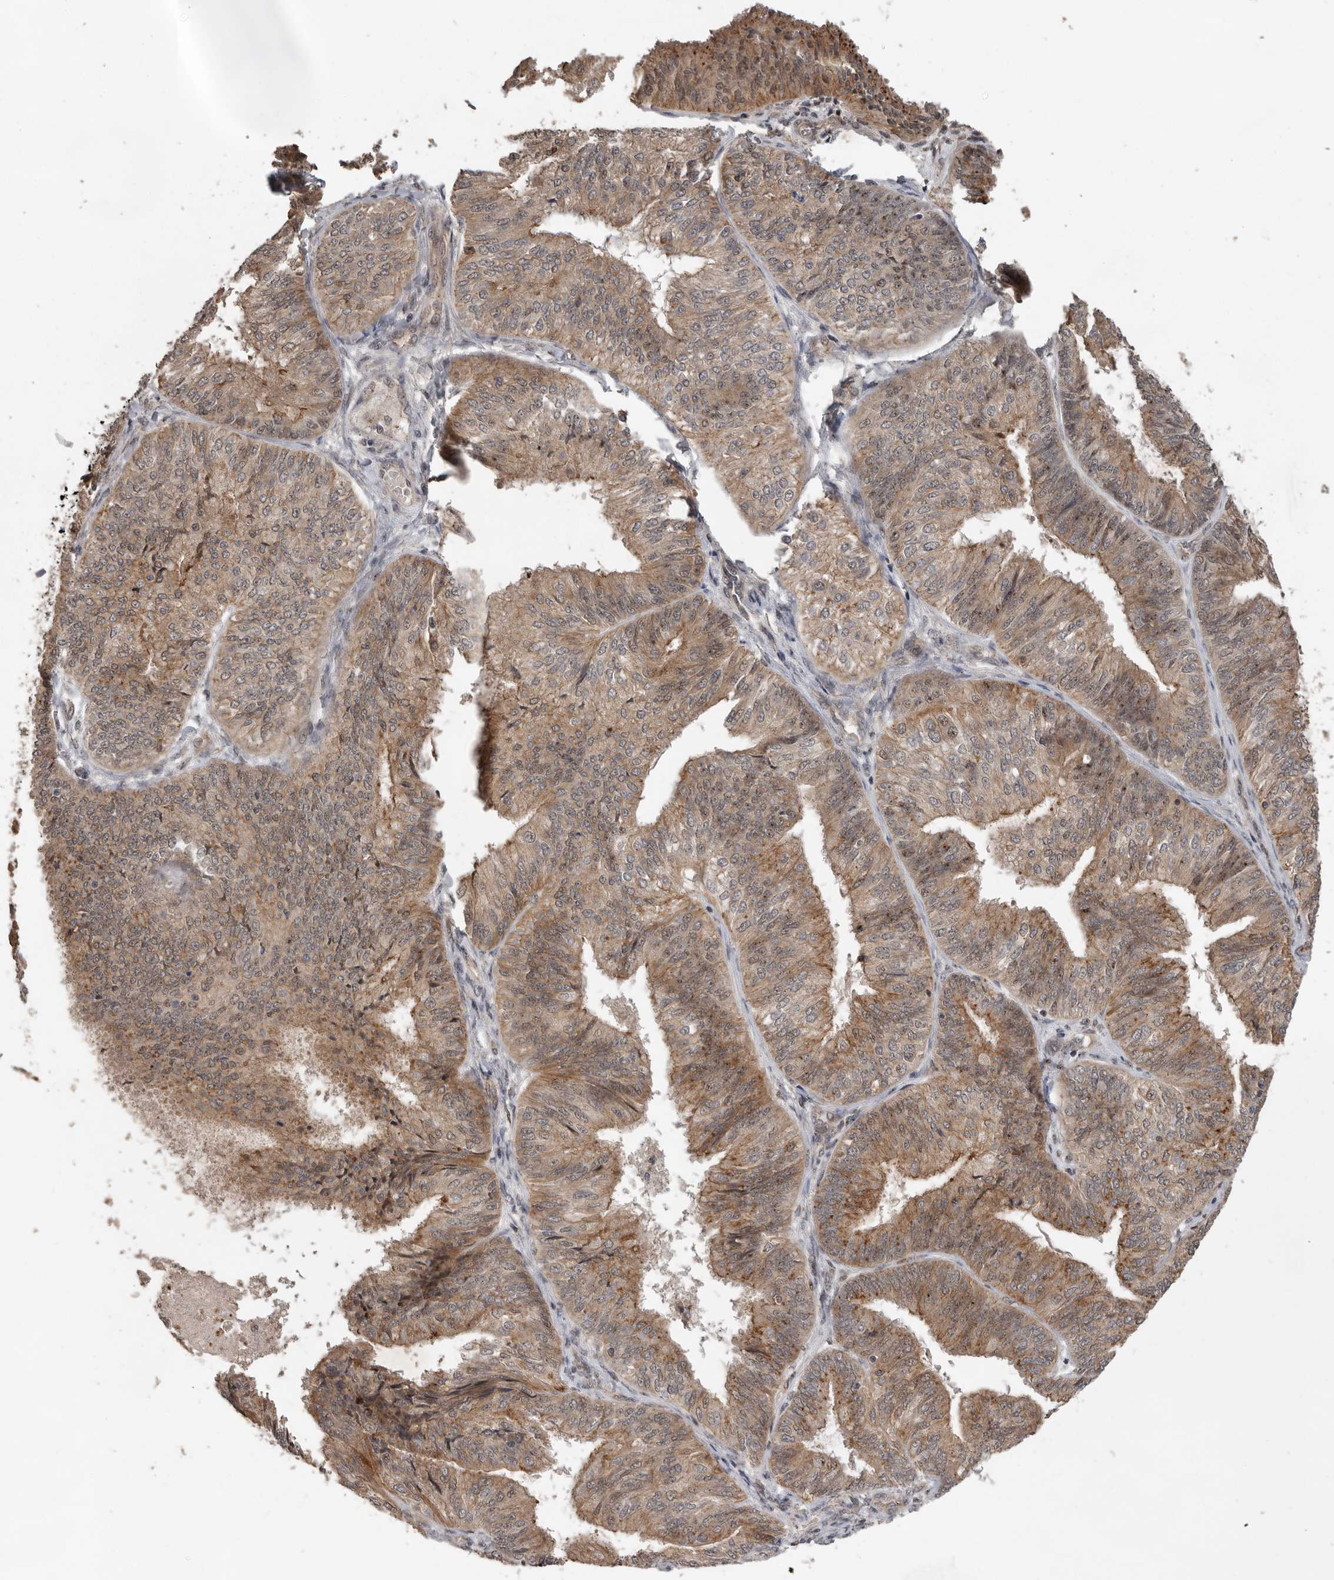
{"staining": {"intensity": "moderate", "quantity": ">75%", "location": "cytoplasmic/membranous"}, "tissue": "endometrial cancer", "cell_type": "Tumor cells", "image_type": "cancer", "snomed": [{"axis": "morphology", "description": "Adenocarcinoma, NOS"}, {"axis": "topography", "description": "Endometrium"}], "caption": "Tumor cells exhibit moderate cytoplasmic/membranous staining in approximately >75% of cells in adenocarcinoma (endometrial).", "gene": "CEP350", "patient": {"sex": "female", "age": 58}}